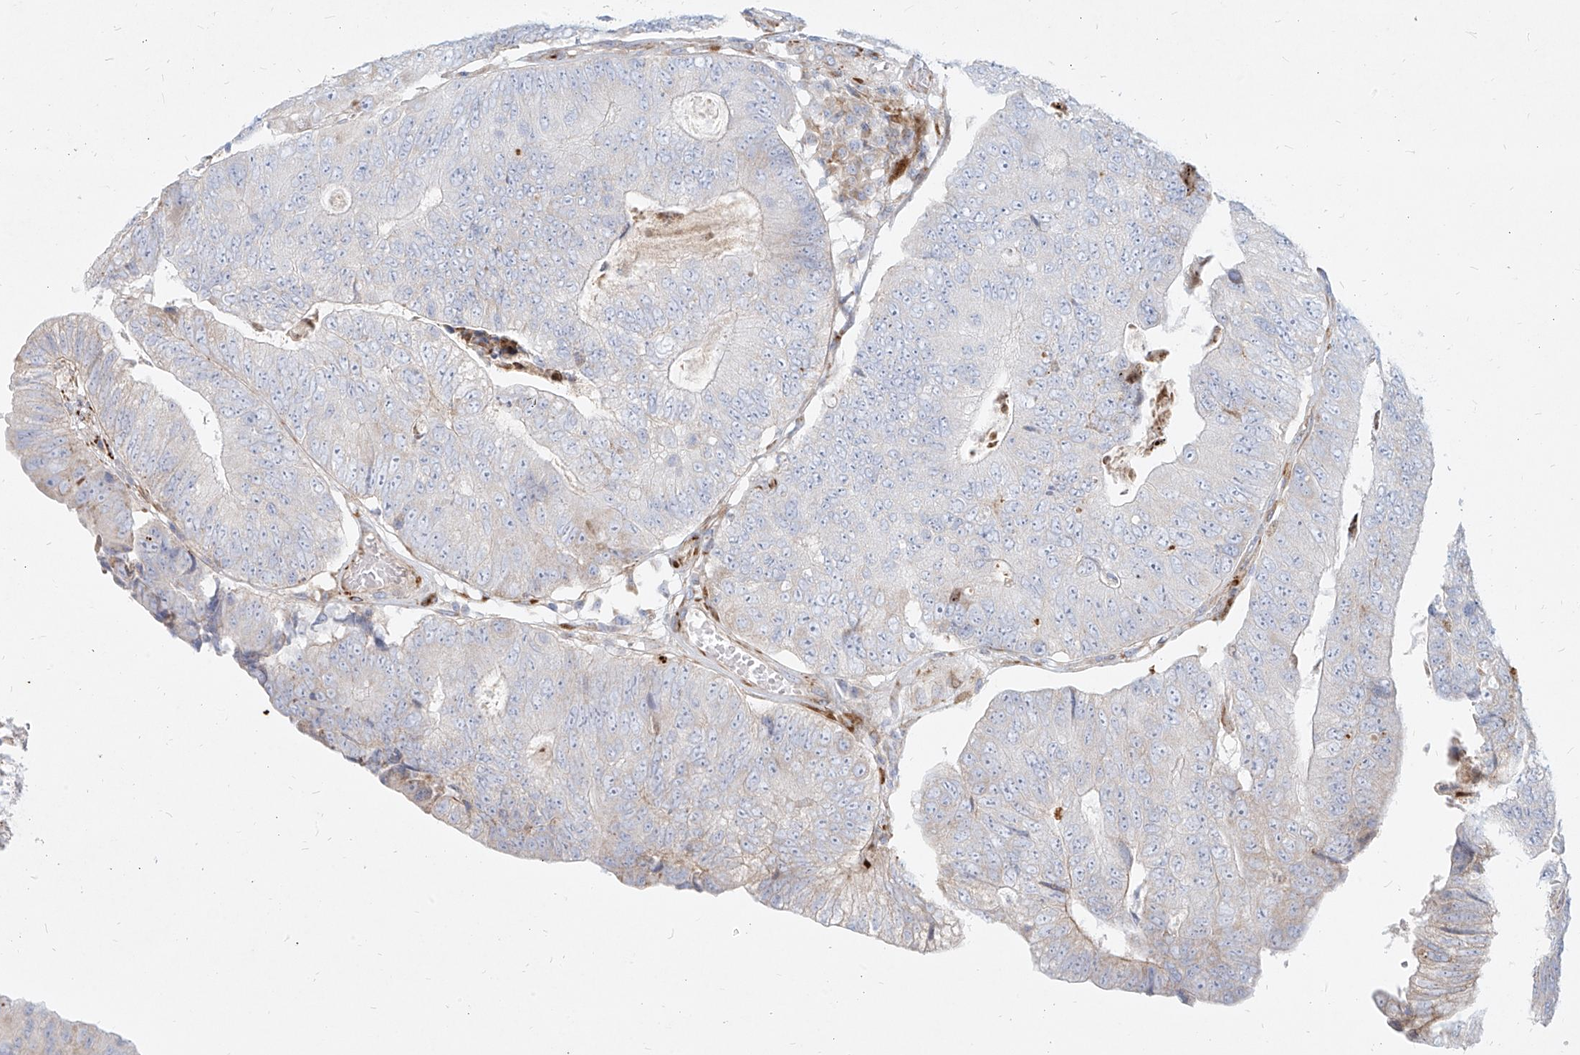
{"staining": {"intensity": "negative", "quantity": "none", "location": "none"}, "tissue": "colorectal cancer", "cell_type": "Tumor cells", "image_type": "cancer", "snomed": [{"axis": "morphology", "description": "Adenocarcinoma, NOS"}, {"axis": "topography", "description": "Colon"}], "caption": "Immunohistochemistry (IHC) micrograph of neoplastic tissue: human colorectal cancer (adenocarcinoma) stained with DAB shows no significant protein staining in tumor cells.", "gene": "MTX2", "patient": {"sex": "female", "age": 67}}